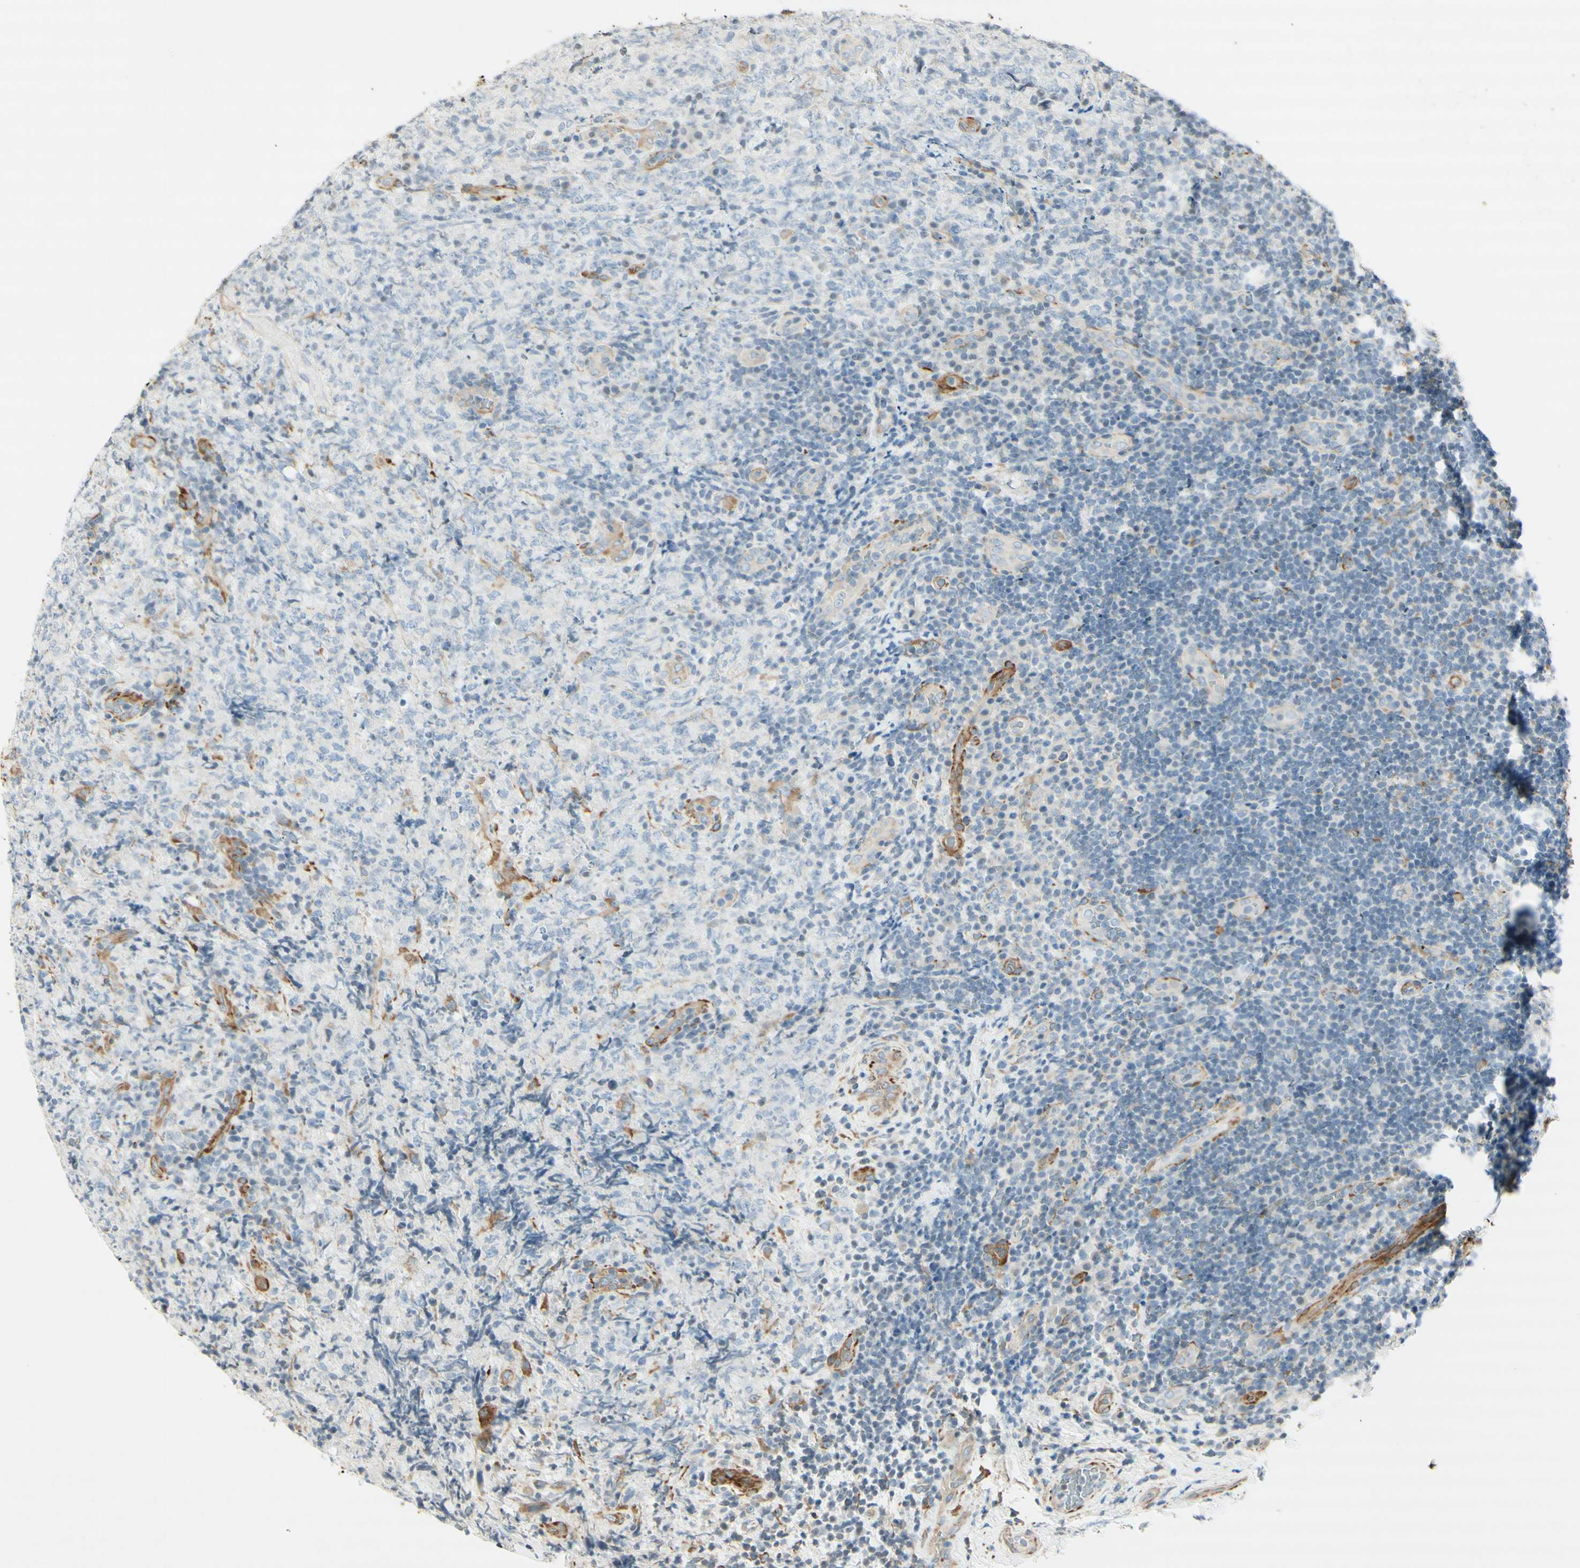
{"staining": {"intensity": "negative", "quantity": "none", "location": "none"}, "tissue": "lymphoma", "cell_type": "Tumor cells", "image_type": "cancer", "snomed": [{"axis": "morphology", "description": "Malignant lymphoma, non-Hodgkin's type, High grade"}, {"axis": "topography", "description": "Tonsil"}], "caption": "High power microscopy histopathology image of an IHC micrograph of lymphoma, revealing no significant positivity in tumor cells.", "gene": "MAP1B", "patient": {"sex": "female", "age": 36}}